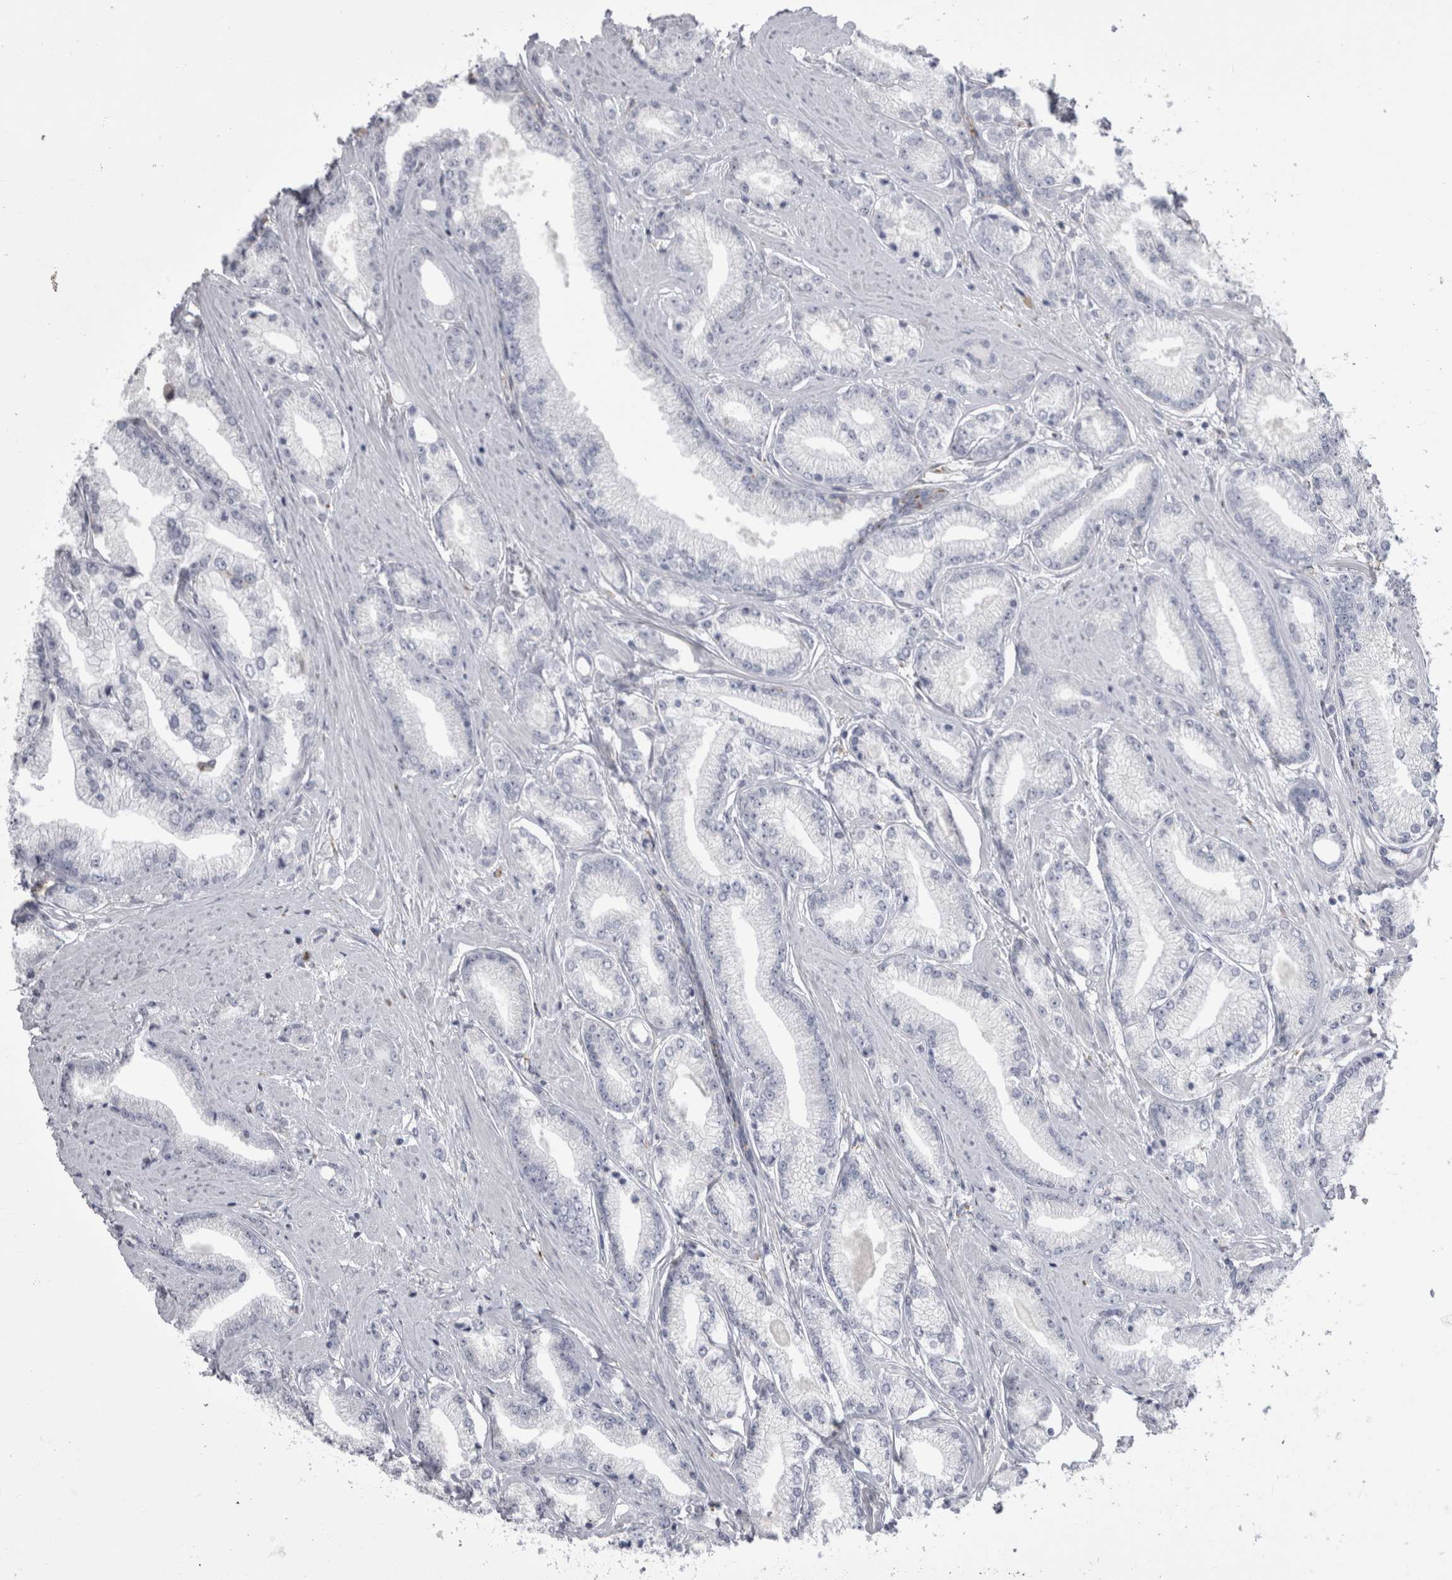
{"staining": {"intensity": "negative", "quantity": "none", "location": "none"}, "tissue": "prostate cancer", "cell_type": "Tumor cells", "image_type": "cancer", "snomed": [{"axis": "morphology", "description": "Adenocarcinoma, Low grade"}, {"axis": "topography", "description": "Prostate"}], "caption": "High power microscopy micrograph of an immunohistochemistry (IHC) micrograph of prostate cancer (low-grade adenocarcinoma), revealing no significant positivity in tumor cells. (DAB (3,3'-diaminobenzidine) immunohistochemistry (IHC), high magnification).", "gene": "GATM", "patient": {"sex": "male", "age": 62}}